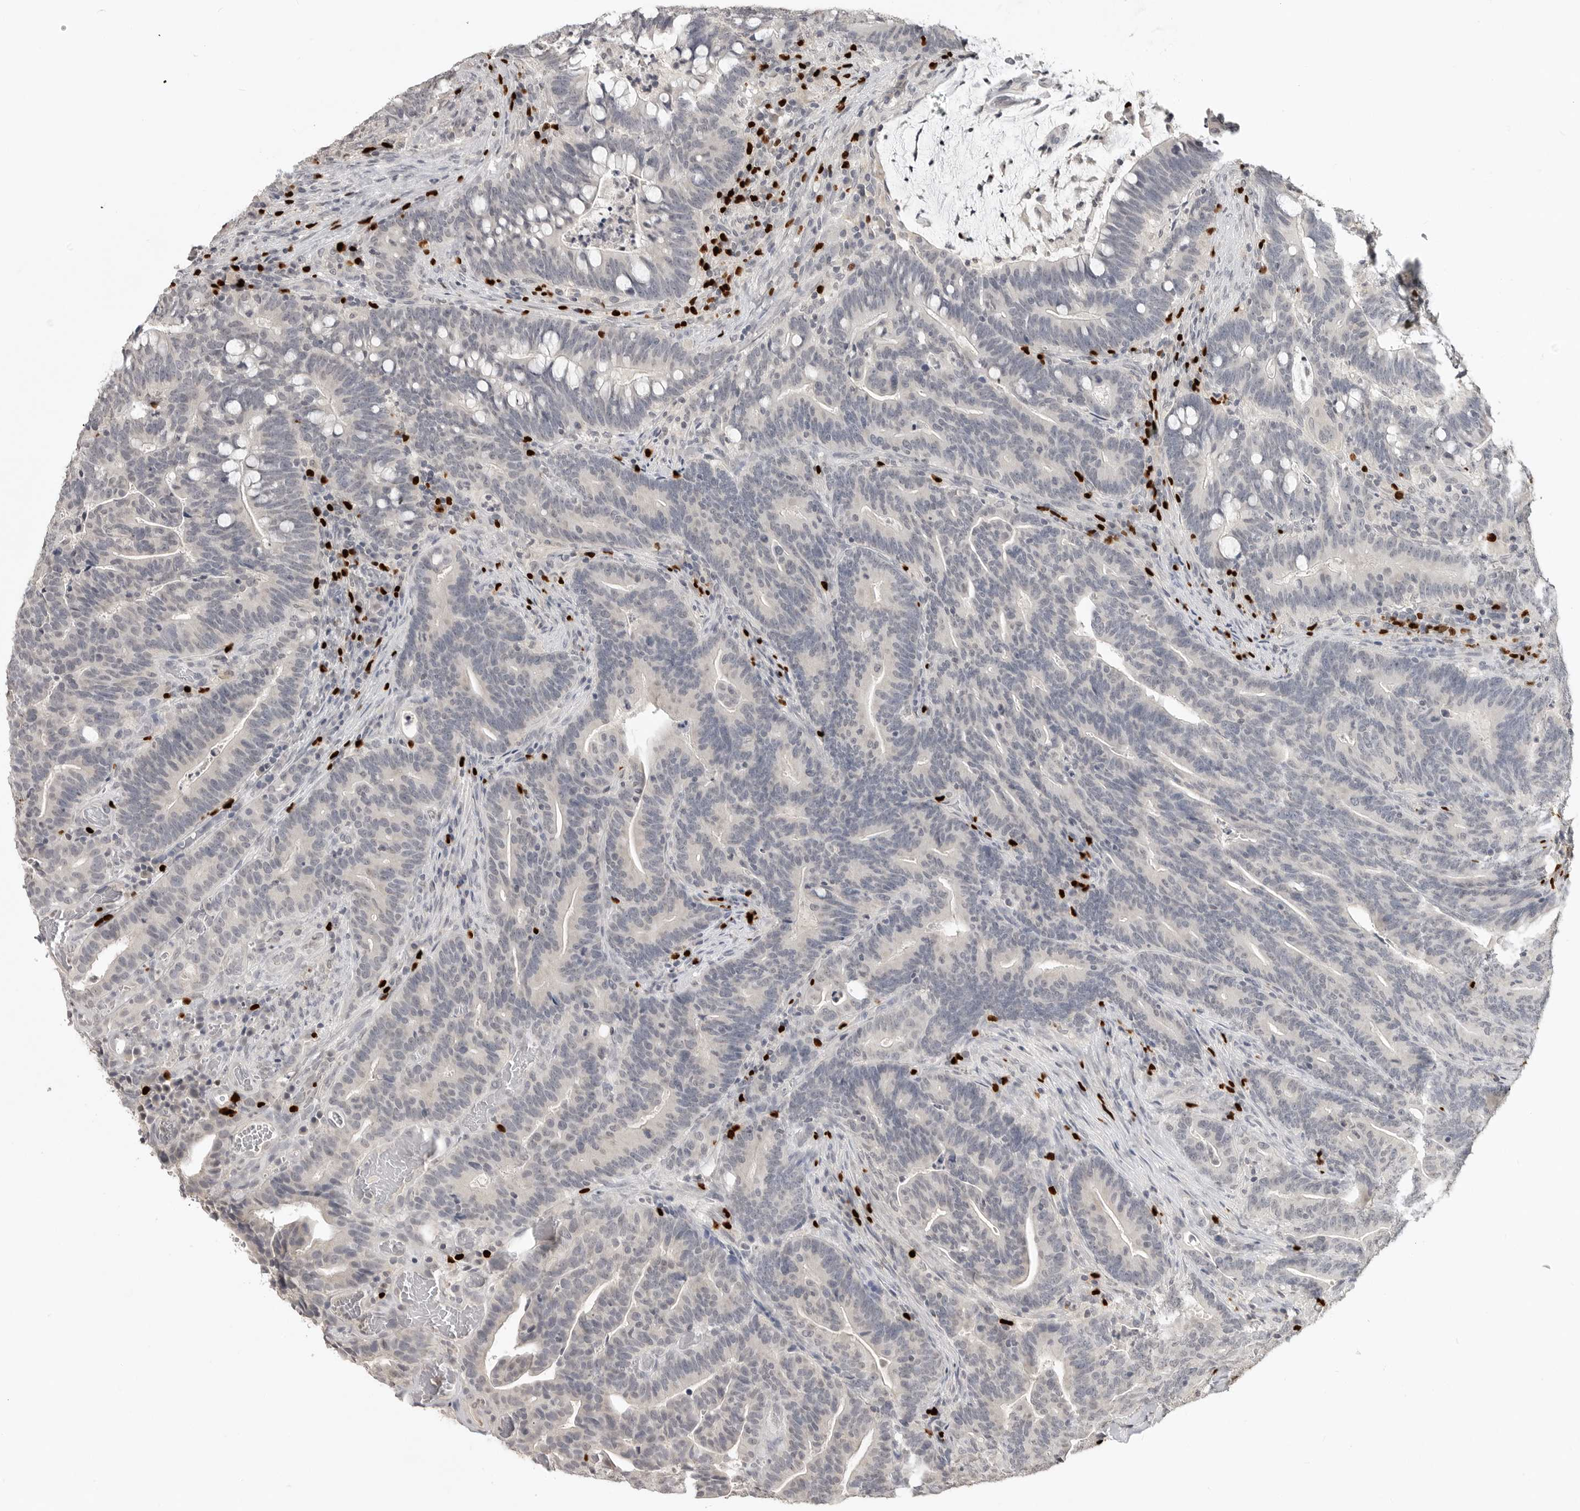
{"staining": {"intensity": "negative", "quantity": "none", "location": "none"}, "tissue": "colorectal cancer", "cell_type": "Tumor cells", "image_type": "cancer", "snomed": [{"axis": "morphology", "description": "Adenocarcinoma, NOS"}, {"axis": "topography", "description": "Colon"}], "caption": "An immunohistochemistry micrograph of colorectal cancer is shown. There is no staining in tumor cells of colorectal cancer.", "gene": "FOXP3", "patient": {"sex": "female", "age": 66}}